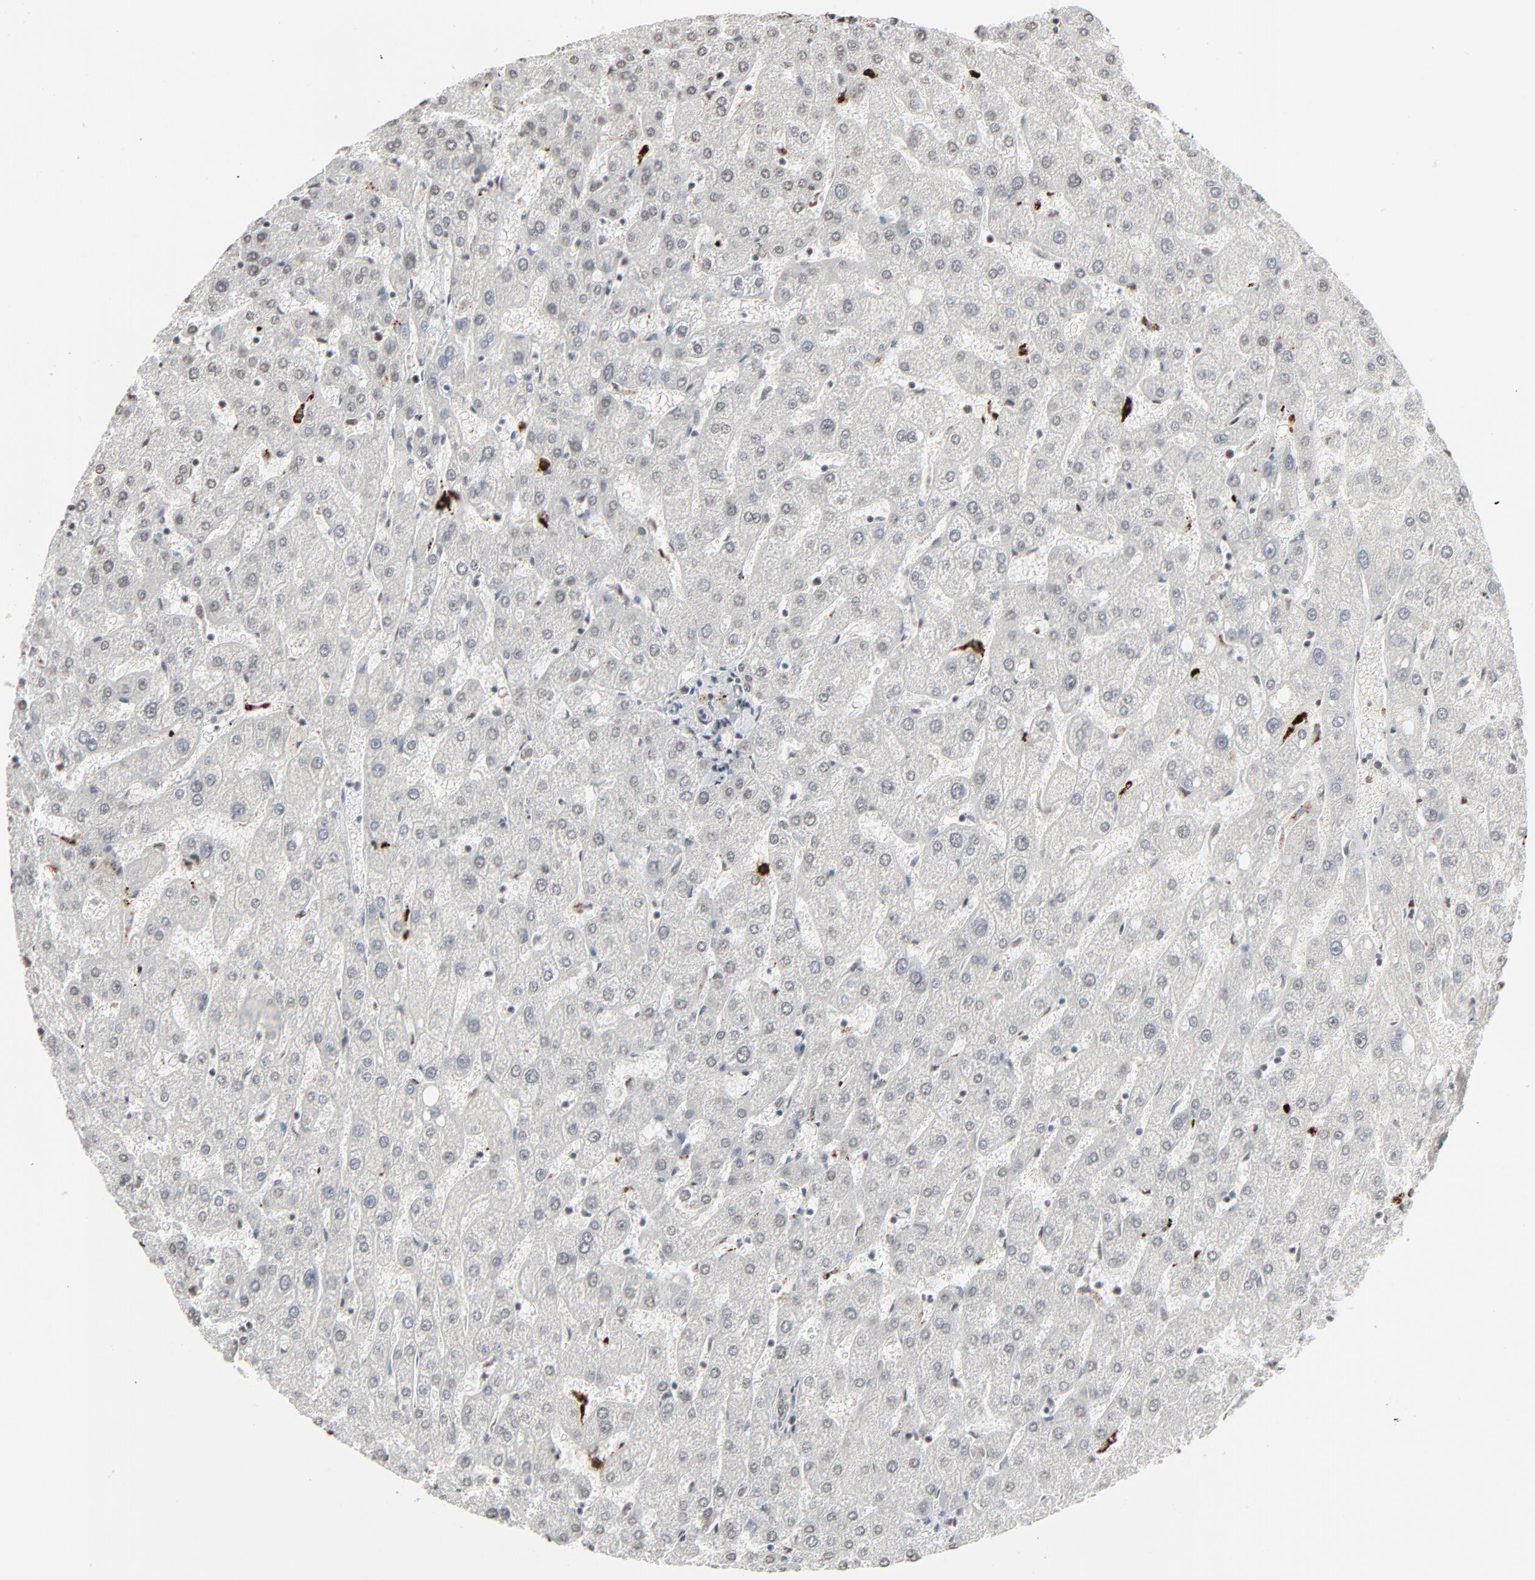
{"staining": {"intensity": "moderate", "quantity": ">75%", "location": "nuclear"}, "tissue": "liver", "cell_type": "Cholangiocytes", "image_type": "normal", "snomed": [{"axis": "morphology", "description": "Normal tissue, NOS"}, {"axis": "topography", "description": "Liver"}], "caption": "Immunohistochemistry micrograph of benign human liver stained for a protein (brown), which displays medium levels of moderate nuclear expression in approximately >75% of cholangiocytes.", "gene": "MEIS2", "patient": {"sex": "male", "age": 67}}